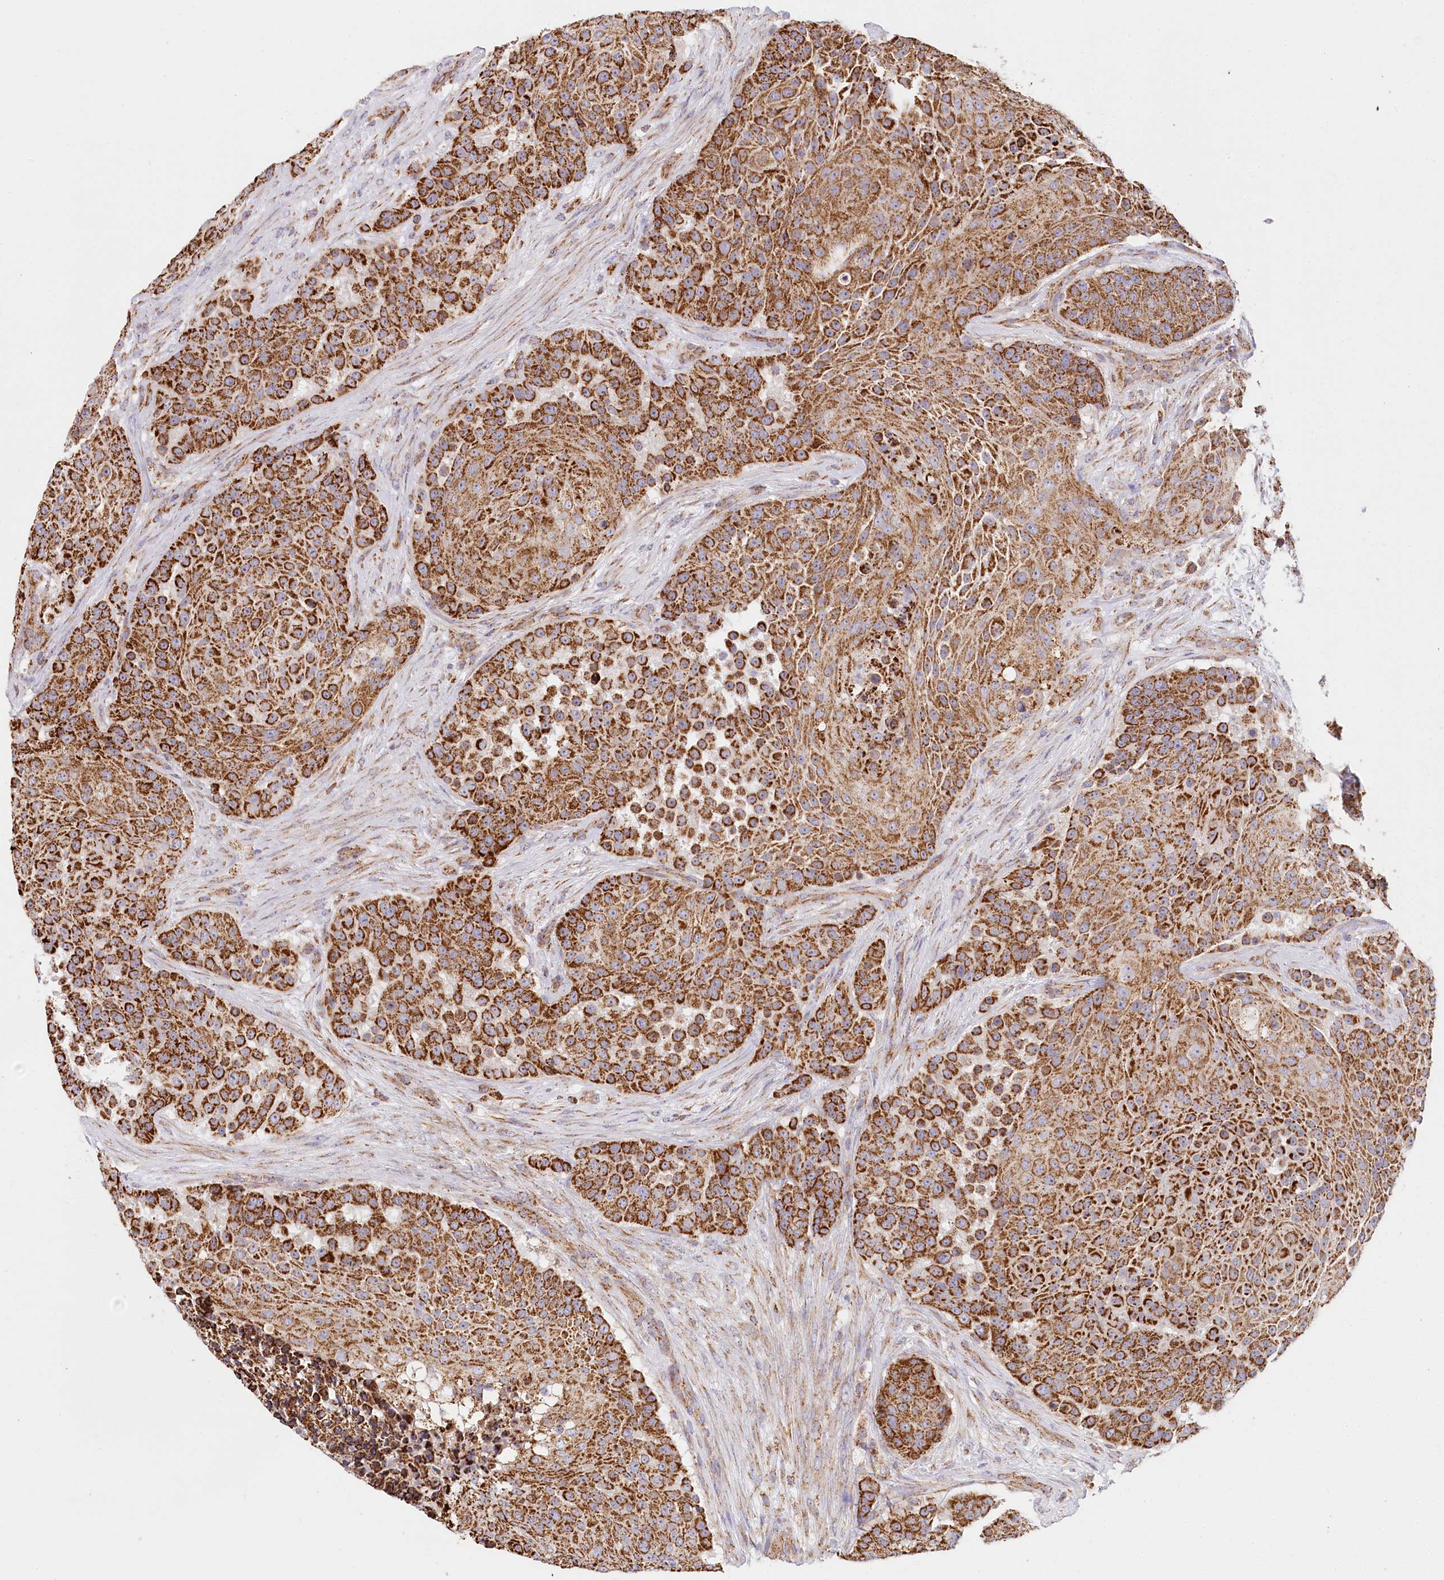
{"staining": {"intensity": "strong", "quantity": ">75%", "location": "cytoplasmic/membranous"}, "tissue": "urothelial cancer", "cell_type": "Tumor cells", "image_type": "cancer", "snomed": [{"axis": "morphology", "description": "Urothelial carcinoma, High grade"}, {"axis": "topography", "description": "Urinary bladder"}], "caption": "Urothelial cancer tissue shows strong cytoplasmic/membranous staining in approximately >75% of tumor cells, visualized by immunohistochemistry. (Brightfield microscopy of DAB IHC at high magnification).", "gene": "UMPS", "patient": {"sex": "female", "age": 63}}